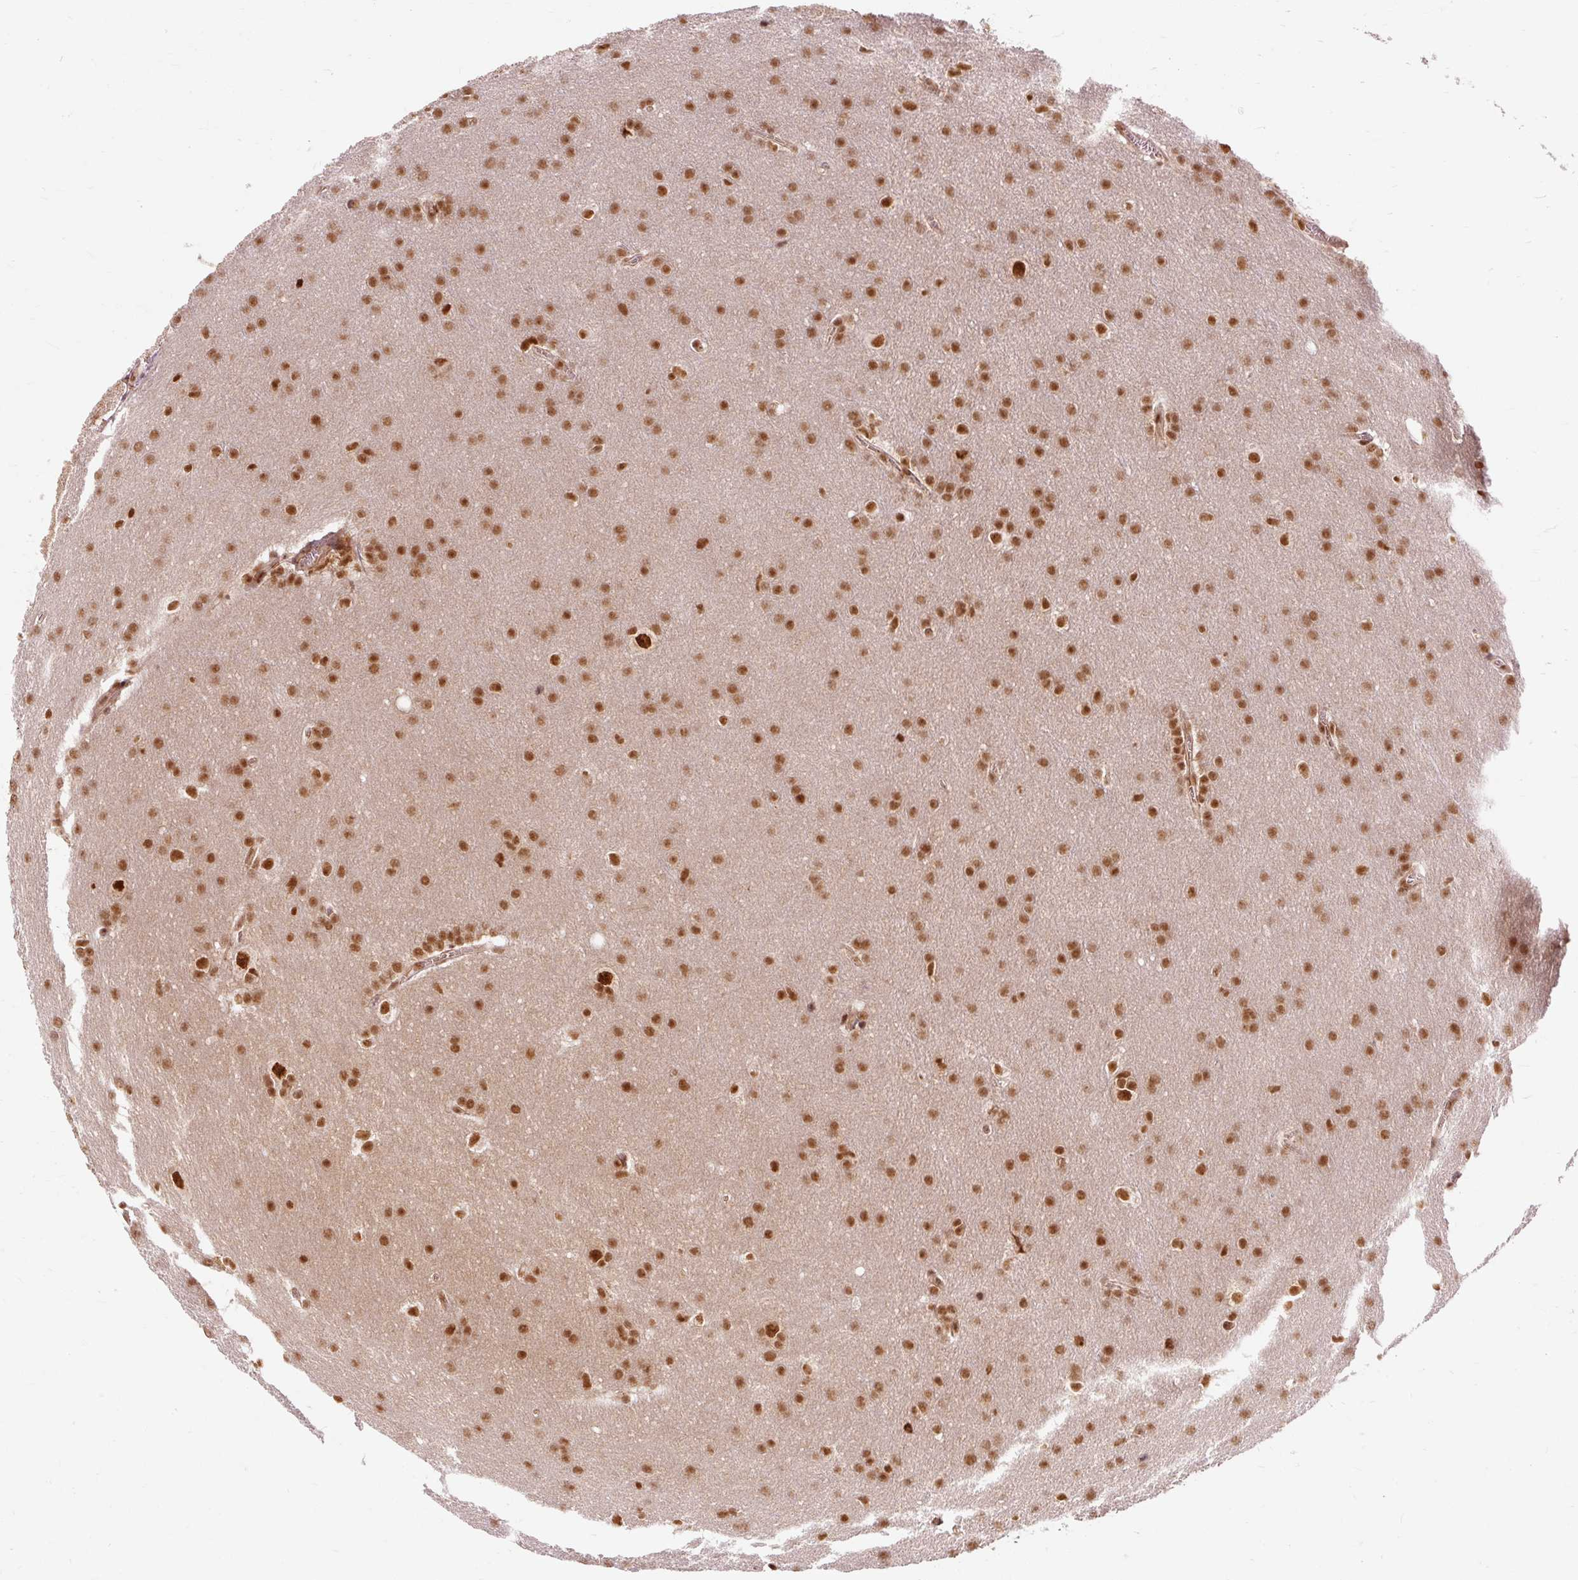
{"staining": {"intensity": "moderate", "quantity": ">75%", "location": "nuclear"}, "tissue": "glioma", "cell_type": "Tumor cells", "image_type": "cancer", "snomed": [{"axis": "morphology", "description": "Glioma, malignant, Low grade"}, {"axis": "topography", "description": "Brain"}], "caption": "Immunohistochemical staining of human glioma demonstrates medium levels of moderate nuclear positivity in about >75% of tumor cells.", "gene": "CSTF1", "patient": {"sex": "female", "age": 32}}